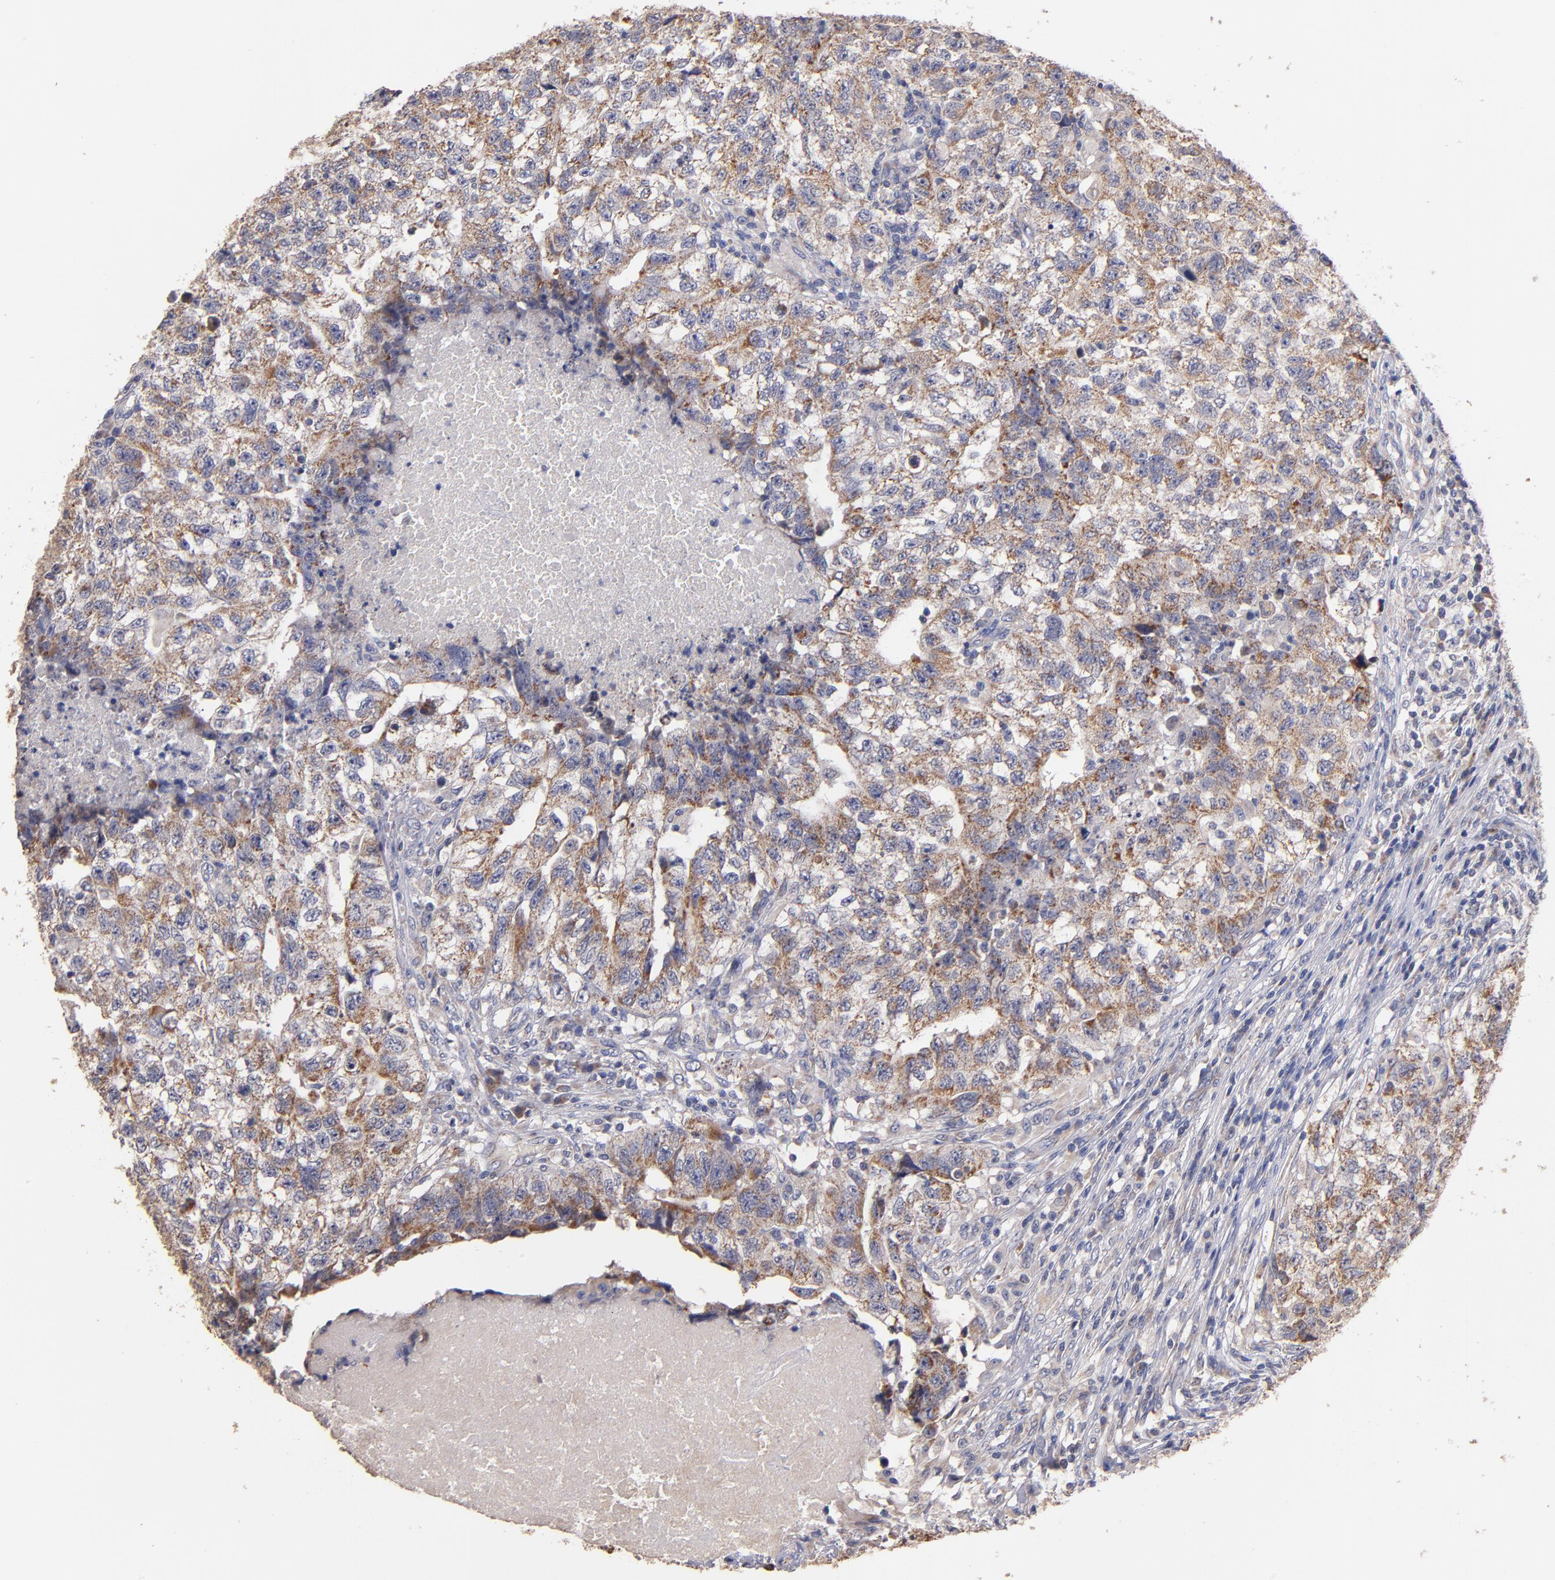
{"staining": {"intensity": "moderate", "quantity": ">75%", "location": "cytoplasmic/membranous"}, "tissue": "testis cancer", "cell_type": "Tumor cells", "image_type": "cancer", "snomed": [{"axis": "morphology", "description": "Carcinoma, Embryonal, NOS"}, {"axis": "topography", "description": "Testis"}], "caption": "This is a photomicrograph of immunohistochemistry (IHC) staining of testis cancer, which shows moderate positivity in the cytoplasmic/membranous of tumor cells.", "gene": "DIABLO", "patient": {"sex": "male", "age": 21}}